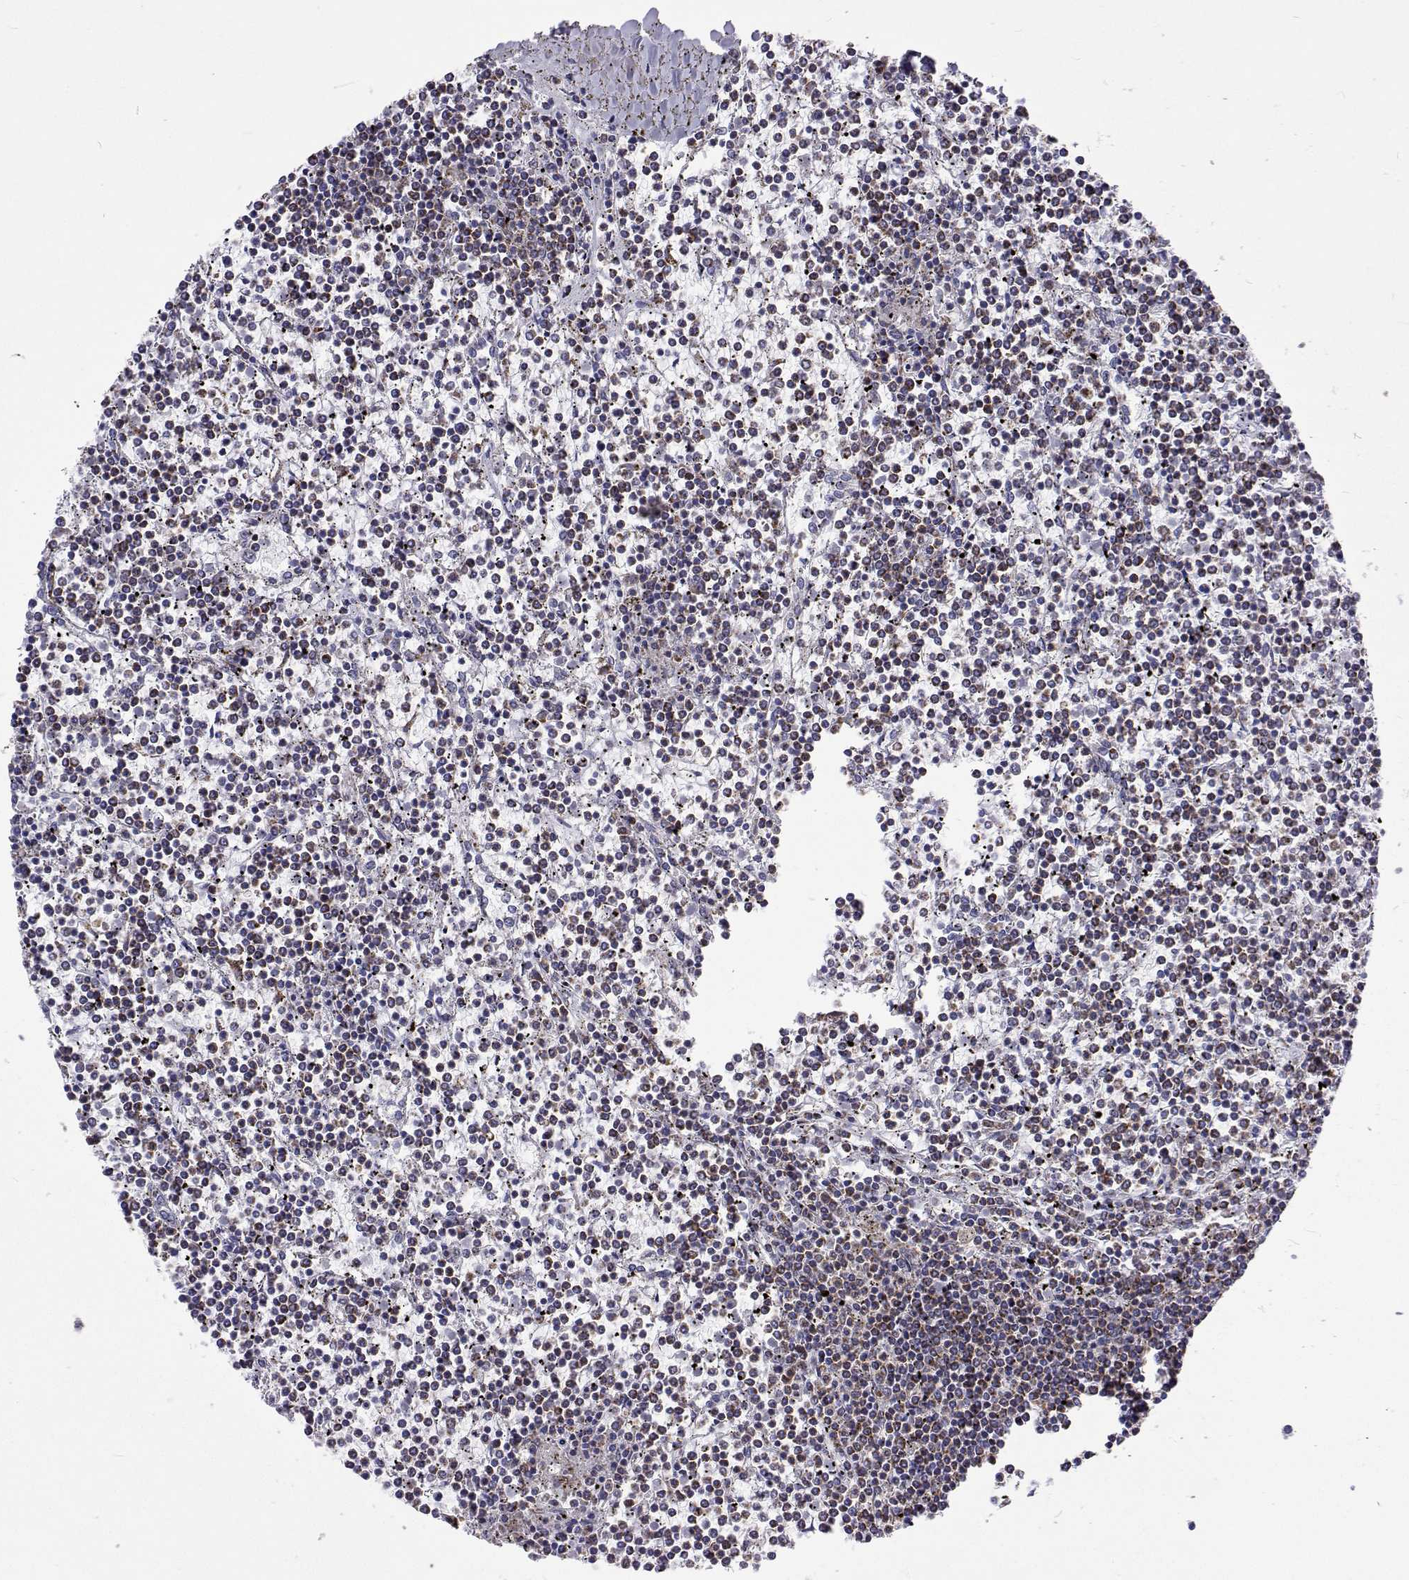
{"staining": {"intensity": "moderate", "quantity": "<25%", "location": "cytoplasmic/membranous"}, "tissue": "lymphoma", "cell_type": "Tumor cells", "image_type": "cancer", "snomed": [{"axis": "morphology", "description": "Malignant lymphoma, non-Hodgkin's type, Low grade"}, {"axis": "topography", "description": "Spleen"}], "caption": "IHC micrograph of lymphoma stained for a protein (brown), which shows low levels of moderate cytoplasmic/membranous positivity in about <25% of tumor cells.", "gene": "MCCC2", "patient": {"sex": "female", "age": 19}}